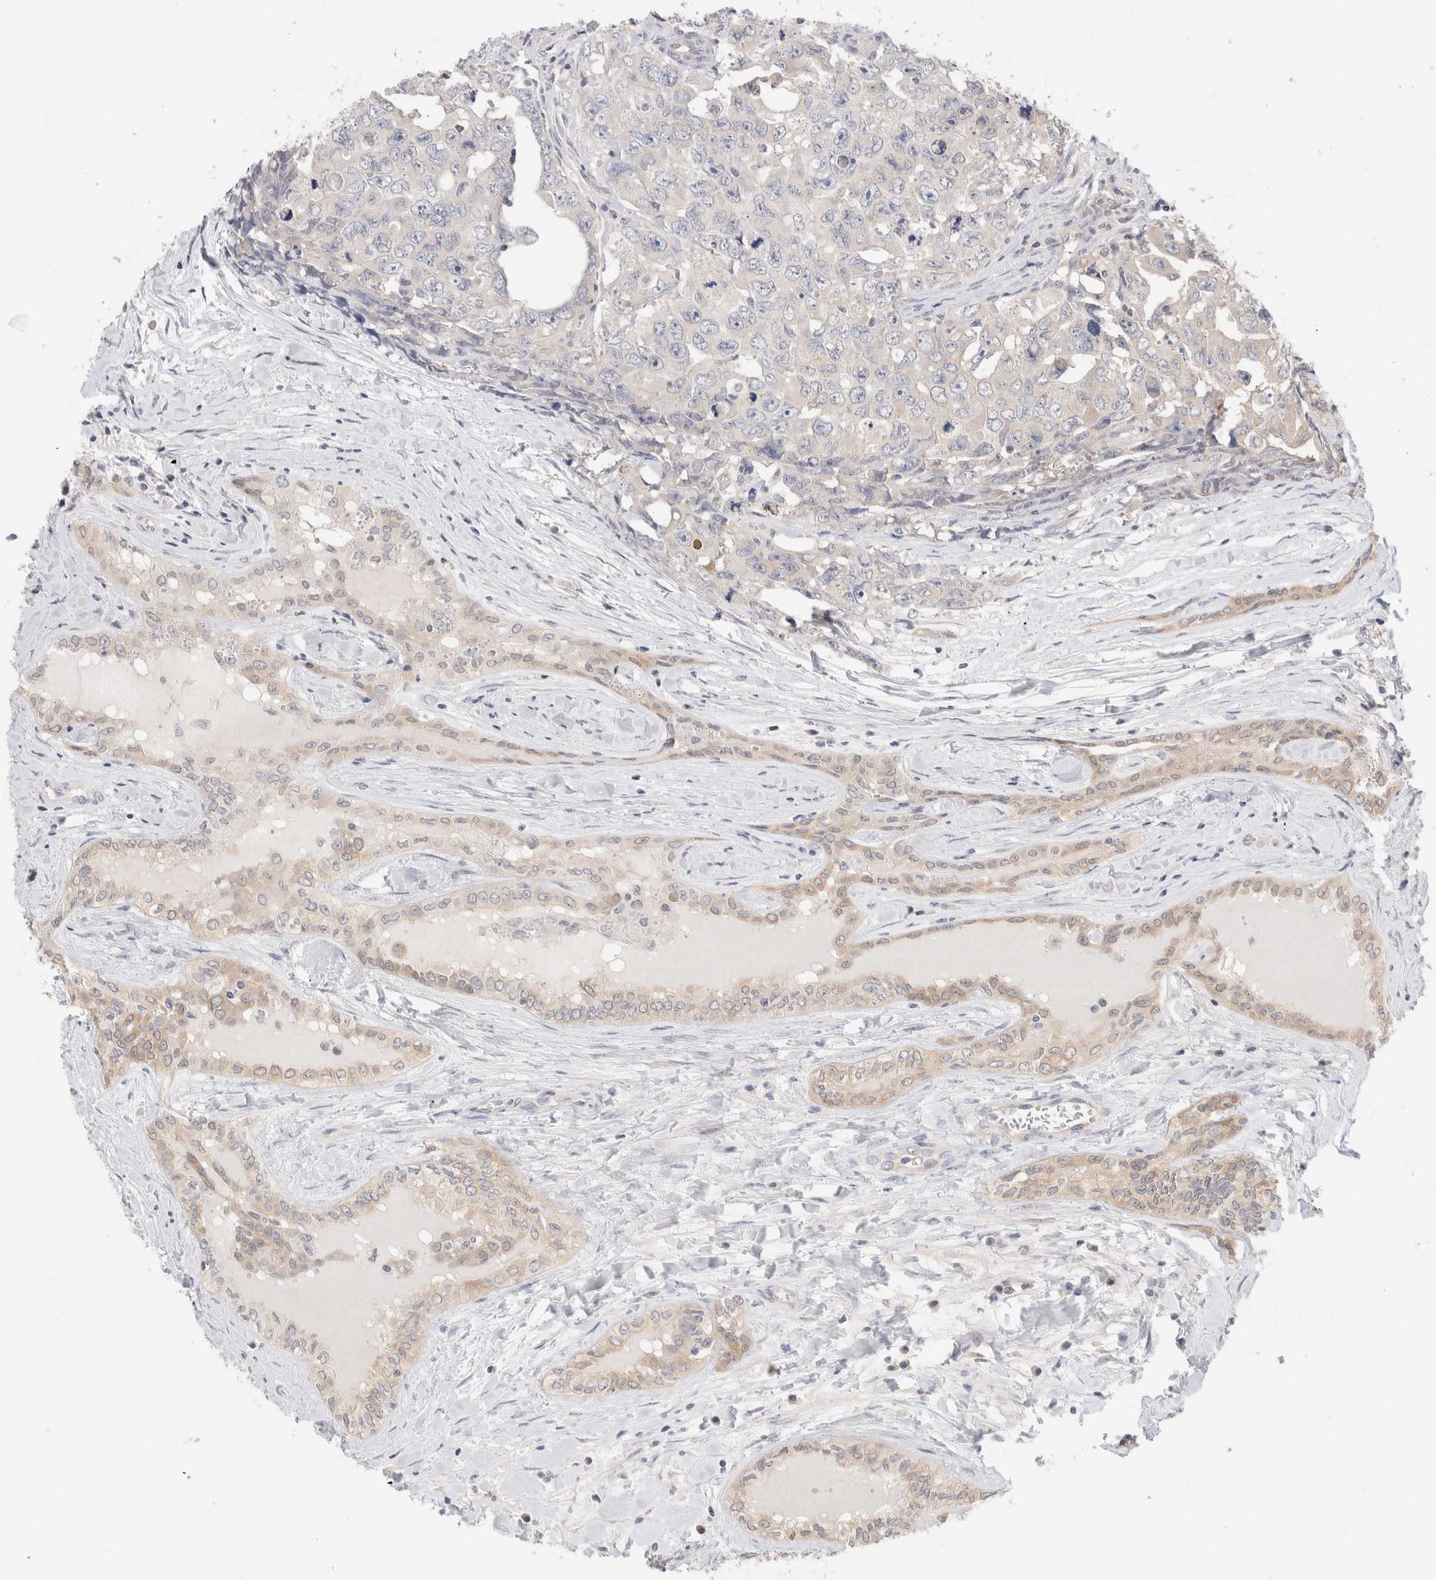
{"staining": {"intensity": "negative", "quantity": "none", "location": "none"}, "tissue": "testis cancer", "cell_type": "Tumor cells", "image_type": "cancer", "snomed": [{"axis": "morphology", "description": "Carcinoma, Embryonal, NOS"}, {"axis": "topography", "description": "Testis"}], "caption": "There is no significant positivity in tumor cells of testis cancer (embryonal carcinoma). Brightfield microscopy of immunohistochemistry stained with DAB (3,3'-diaminobenzidine) (brown) and hematoxylin (blue), captured at high magnification.", "gene": "C17orf97", "patient": {"sex": "male", "age": 28}}